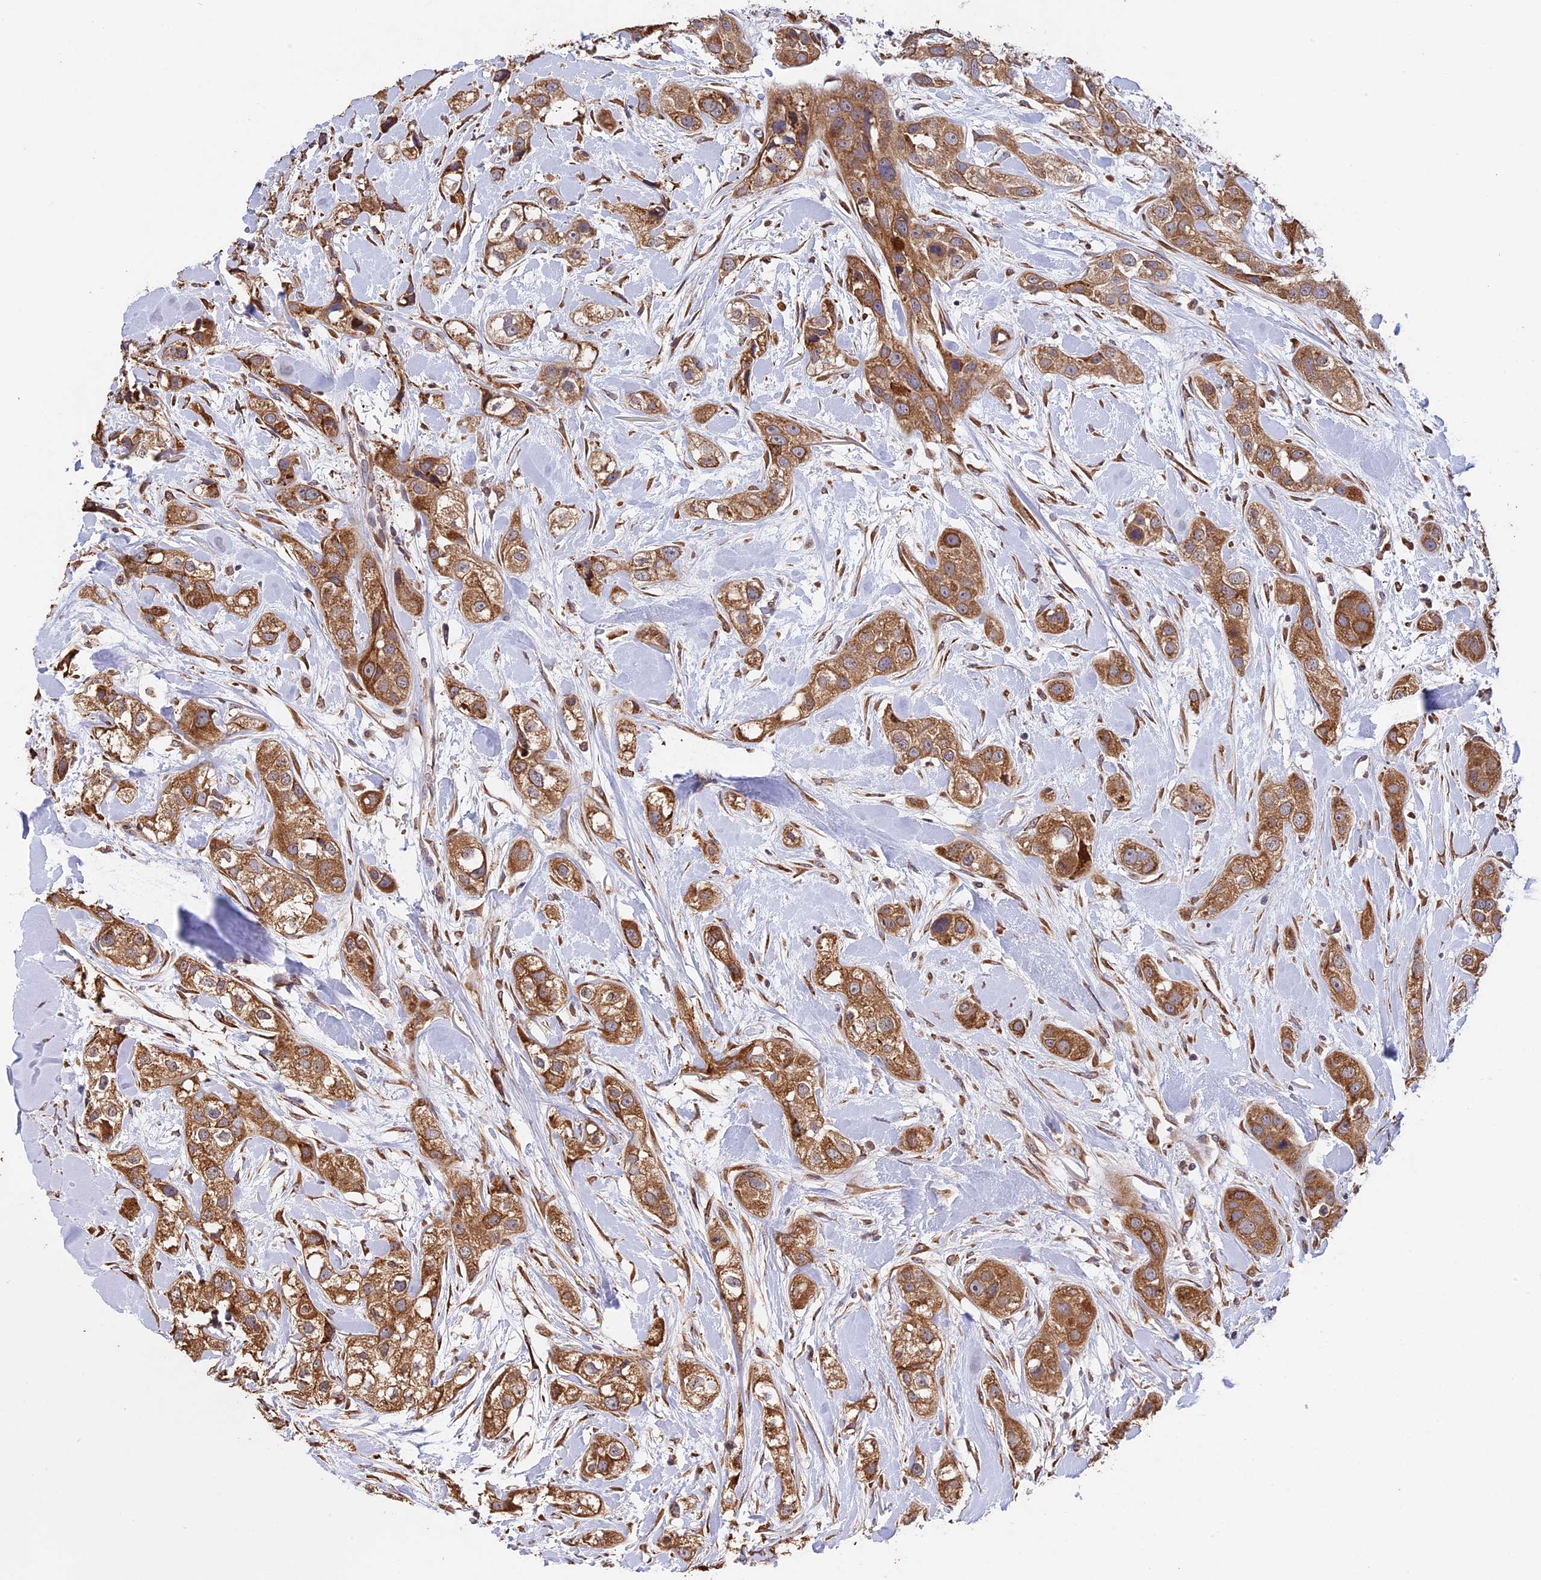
{"staining": {"intensity": "moderate", "quantity": ">75%", "location": "cytoplasmic/membranous"}, "tissue": "head and neck cancer", "cell_type": "Tumor cells", "image_type": "cancer", "snomed": [{"axis": "morphology", "description": "Normal tissue, NOS"}, {"axis": "morphology", "description": "Squamous cell carcinoma, NOS"}, {"axis": "topography", "description": "Skeletal muscle"}, {"axis": "topography", "description": "Head-Neck"}], "caption": "This is a photomicrograph of immunohistochemistry staining of head and neck squamous cell carcinoma, which shows moderate positivity in the cytoplasmic/membranous of tumor cells.", "gene": "DMRTA2", "patient": {"sex": "male", "age": 51}}